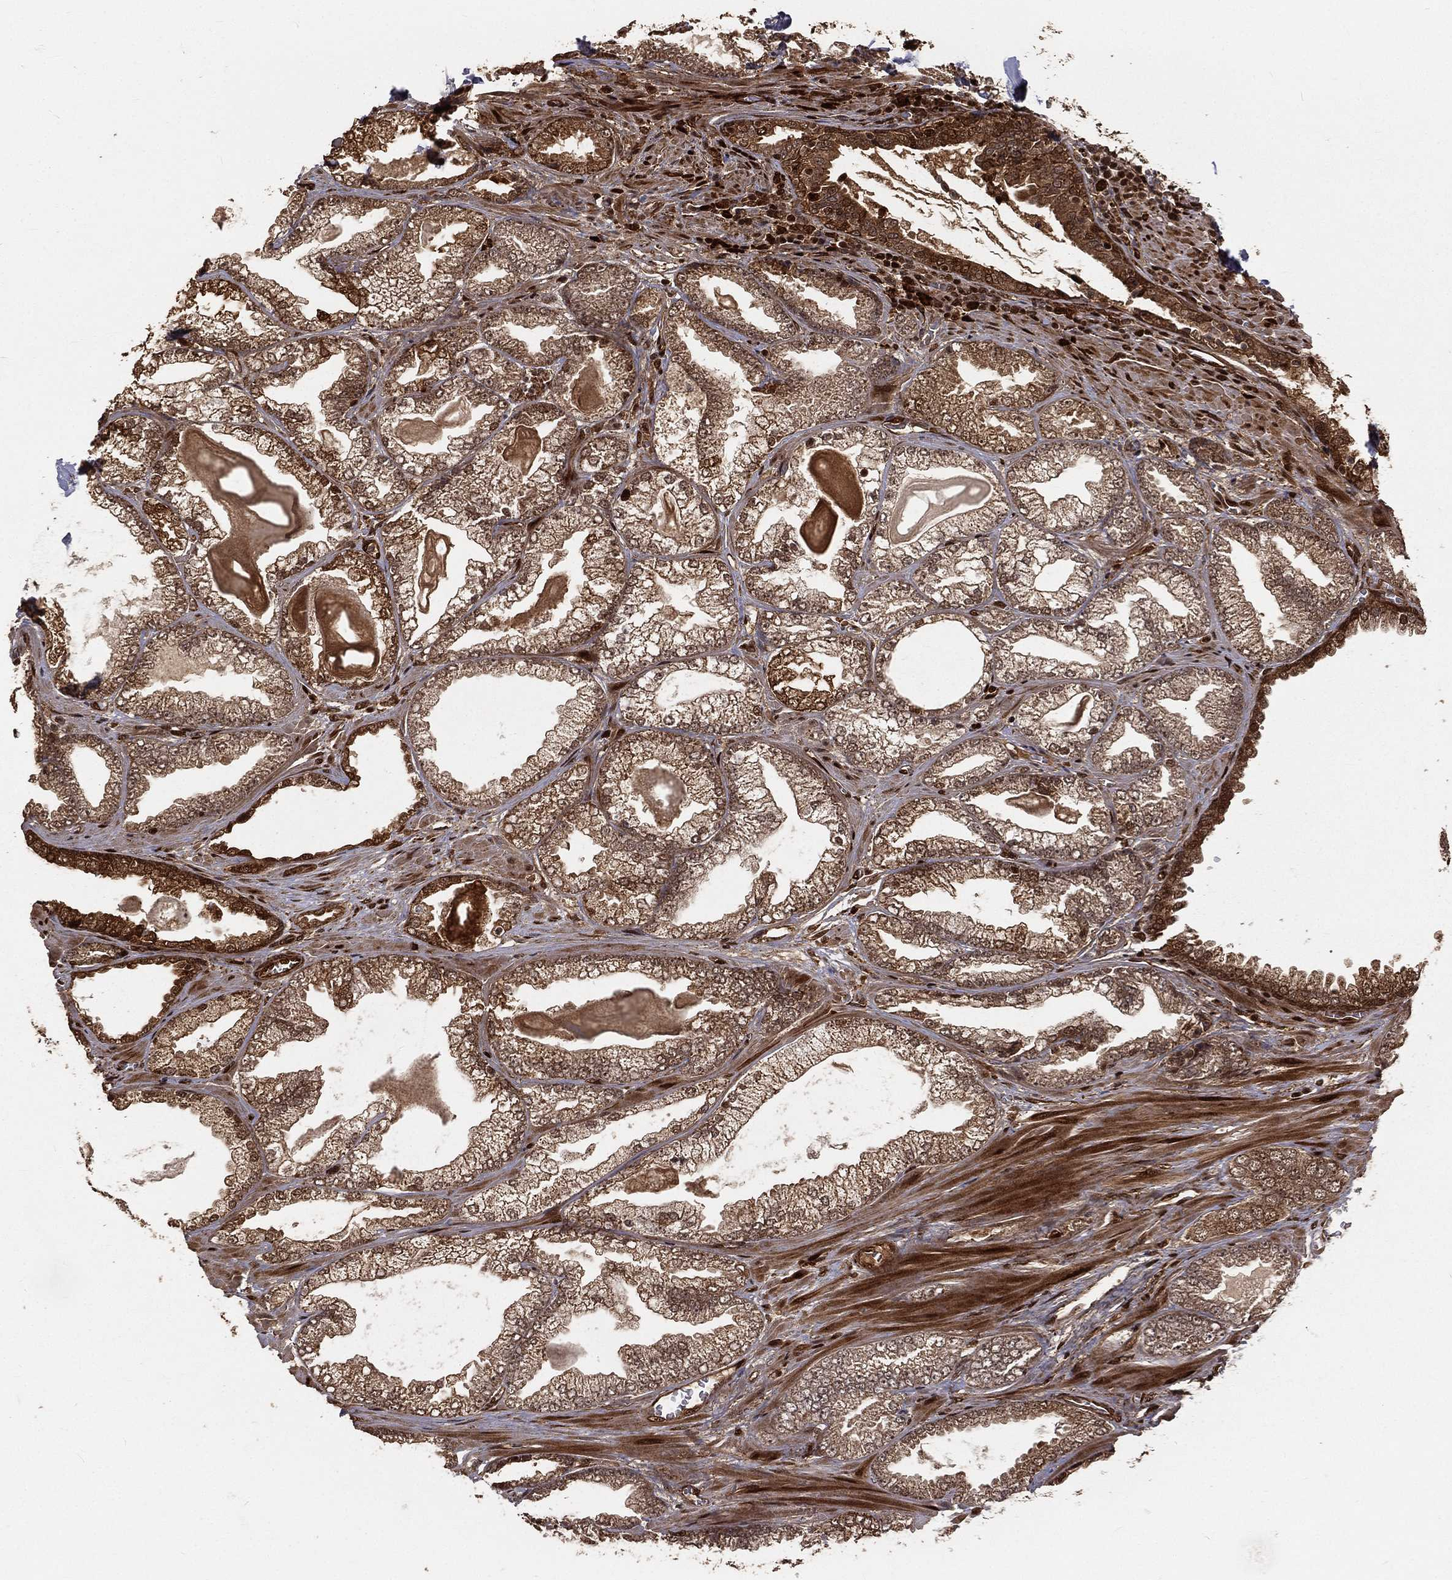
{"staining": {"intensity": "moderate", "quantity": ">75%", "location": "cytoplasmic/membranous,nuclear"}, "tissue": "prostate cancer", "cell_type": "Tumor cells", "image_type": "cancer", "snomed": [{"axis": "morphology", "description": "Adenocarcinoma, Low grade"}, {"axis": "topography", "description": "Prostate"}], "caption": "IHC of prostate low-grade adenocarcinoma reveals medium levels of moderate cytoplasmic/membranous and nuclear expression in about >75% of tumor cells.", "gene": "MAPK1", "patient": {"sex": "male", "age": 57}}